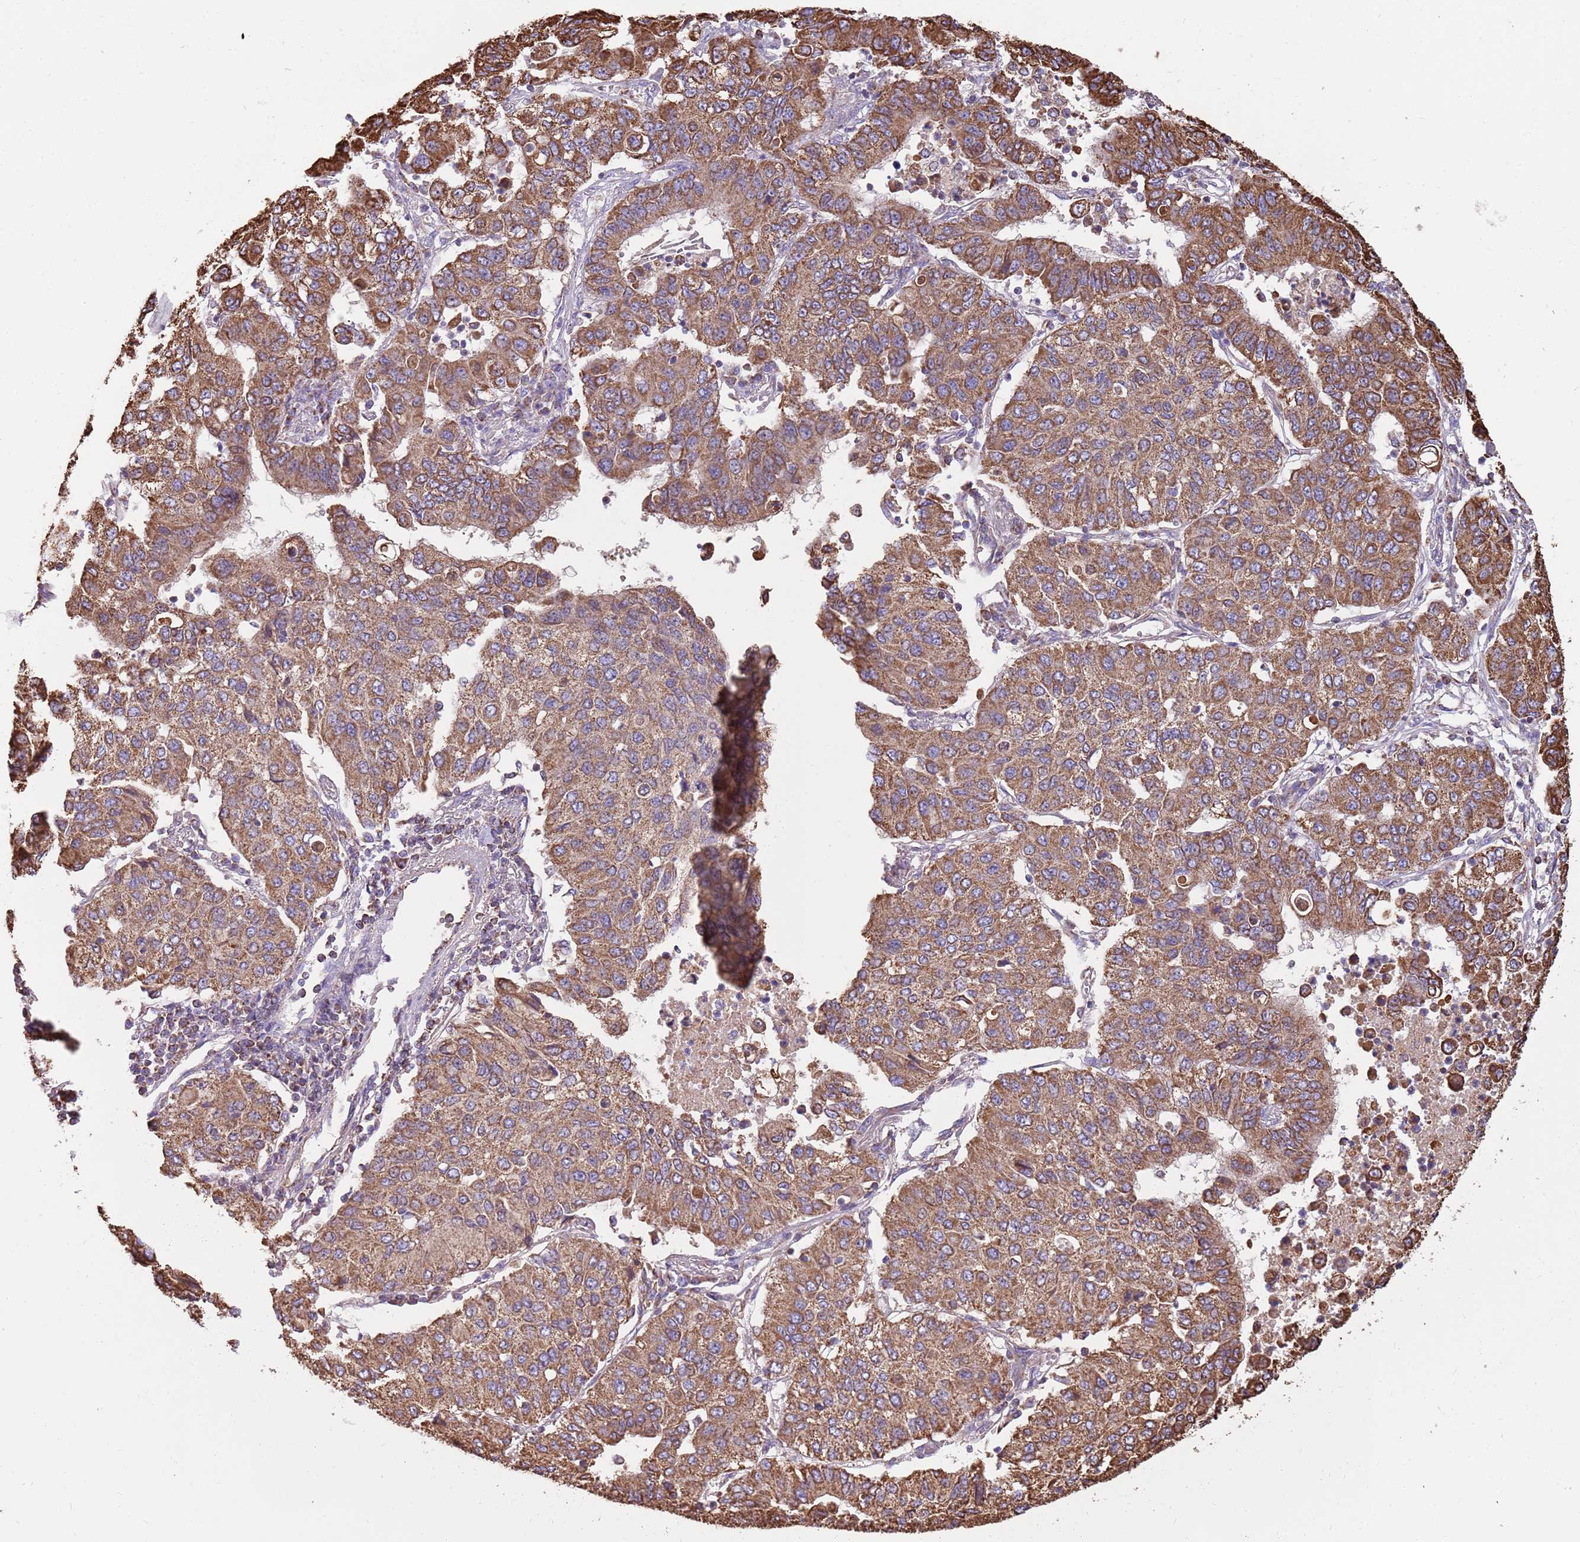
{"staining": {"intensity": "moderate", "quantity": ">75%", "location": "cytoplasmic/membranous"}, "tissue": "lung cancer", "cell_type": "Tumor cells", "image_type": "cancer", "snomed": [{"axis": "morphology", "description": "Squamous cell carcinoma, NOS"}, {"axis": "topography", "description": "Lung"}], "caption": "Lung cancer (squamous cell carcinoma) tissue exhibits moderate cytoplasmic/membranous expression in about >75% of tumor cells, visualized by immunohistochemistry.", "gene": "TTLL1", "patient": {"sex": "male", "age": 74}}